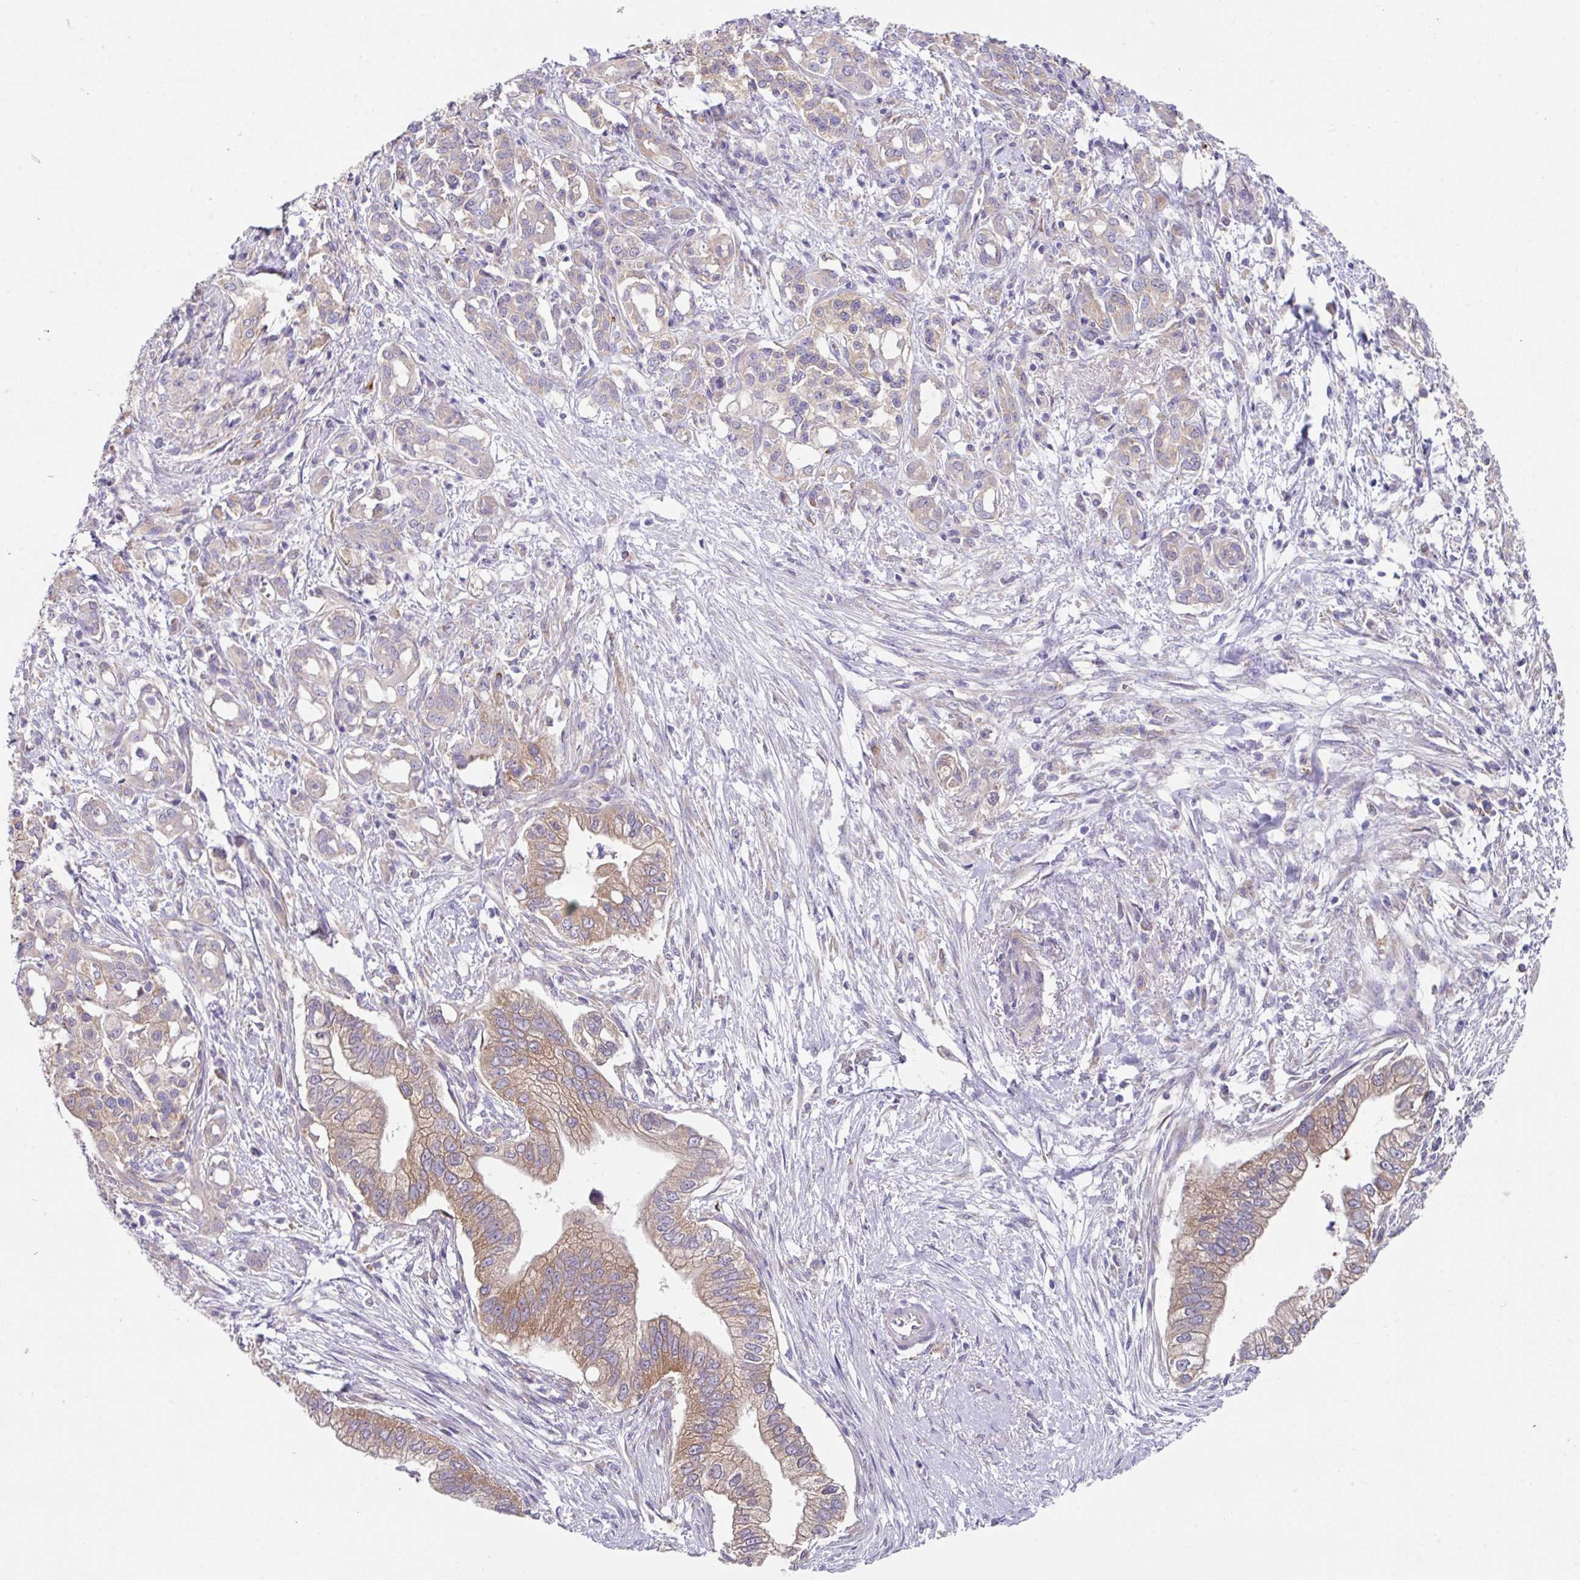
{"staining": {"intensity": "moderate", "quantity": ">75%", "location": "cytoplasmic/membranous"}, "tissue": "pancreatic cancer", "cell_type": "Tumor cells", "image_type": "cancer", "snomed": [{"axis": "morphology", "description": "Adenocarcinoma, NOS"}, {"axis": "topography", "description": "Pancreas"}], "caption": "Brown immunohistochemical staining in adenocarcinoma (pancreatic) reveals moderate cytoplasmic/membranous staining in approximately >75% of tumor cells. (IHC, brightfield microscopy, high magnification).", "gene": "EIF4B", "patient": {"sex": "male", "age": 70}}